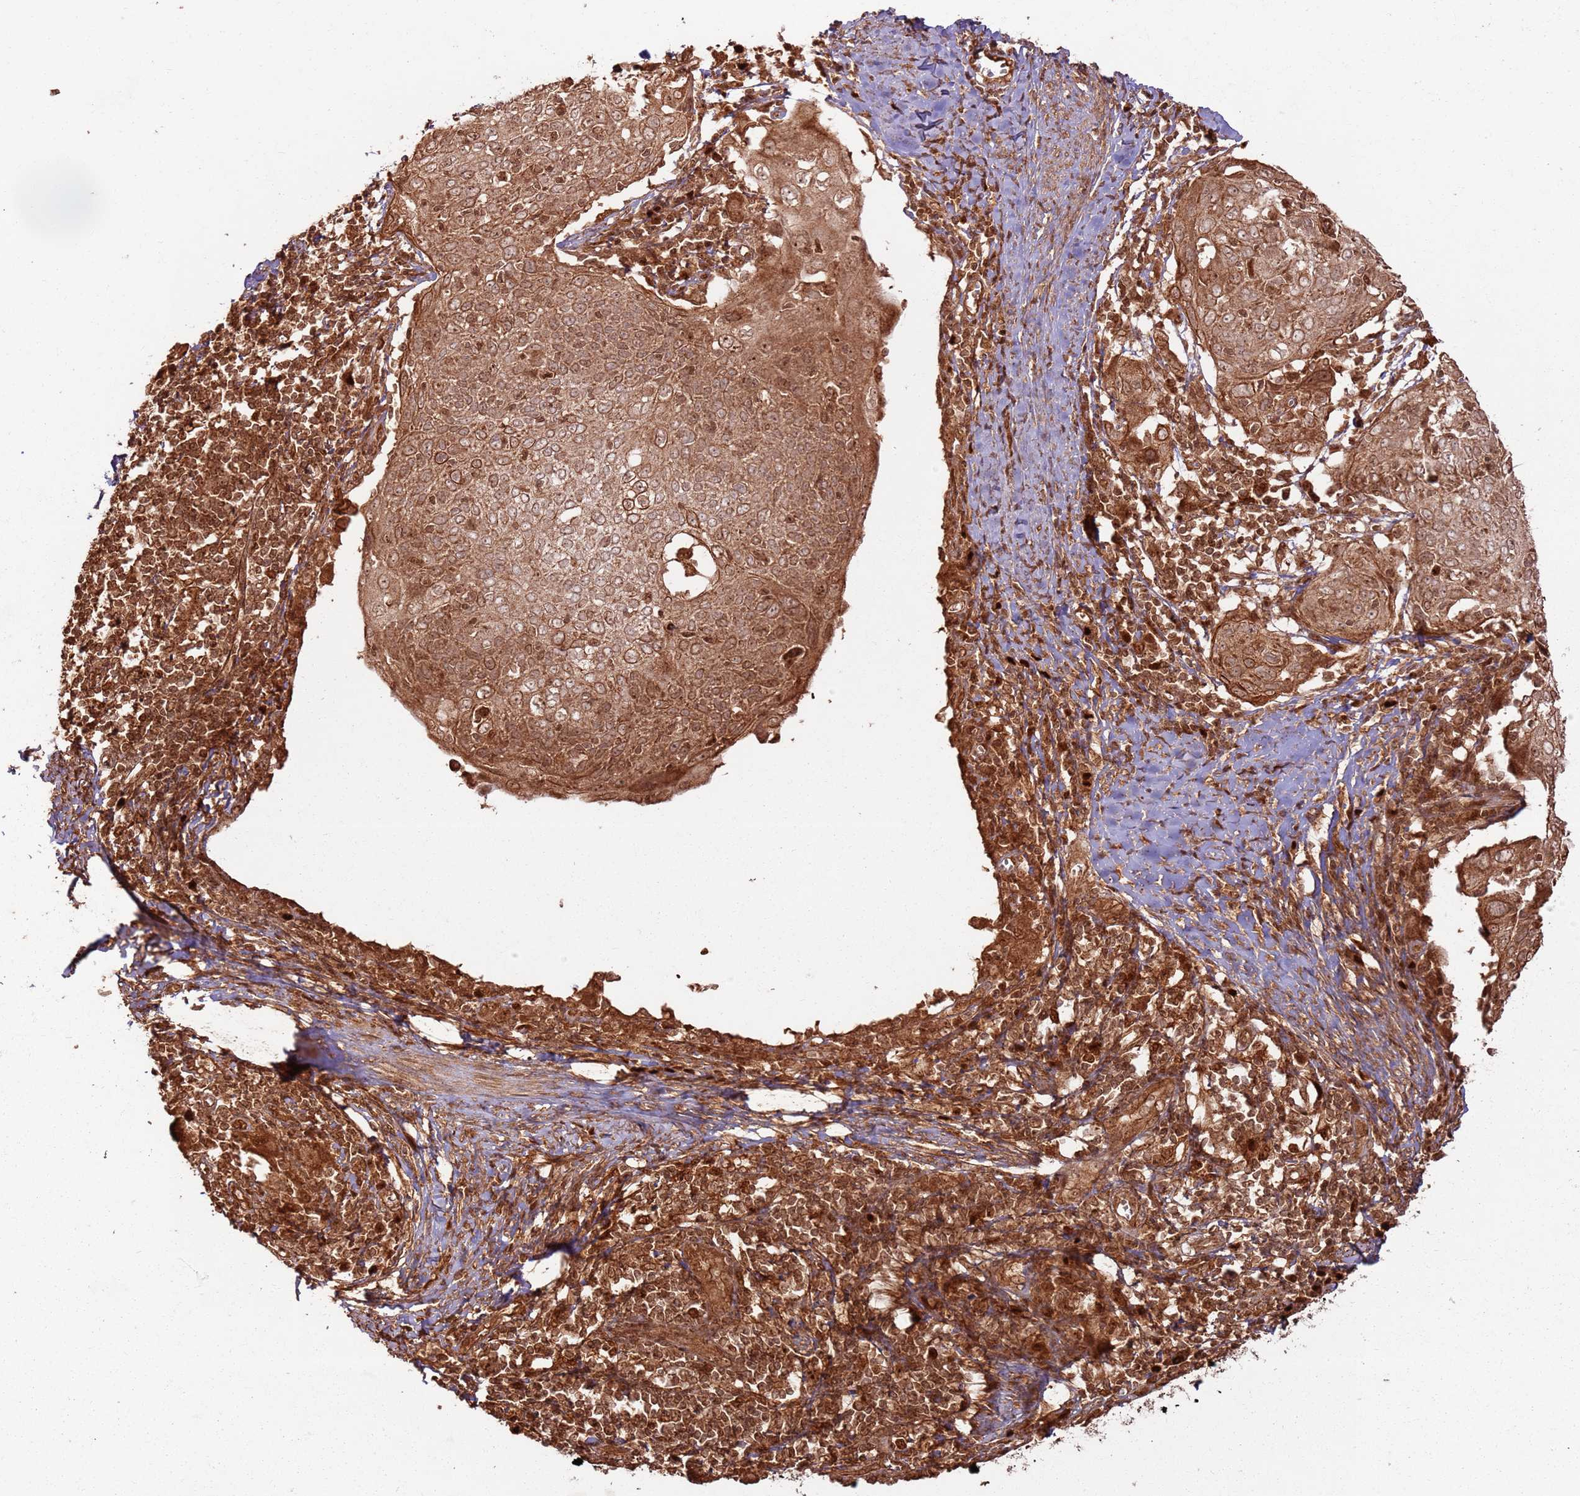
{"staining": {"intensity": "moderate", "quantity": ">75%", "location": "cytoplasmic/membranous,nuclear"}, "tissue": "cervical cancer", "cell_type": "Tumor cells", "image_type": "cancer", "snomed": [{"axis": "morphology", "description": "Squamous cell carcinoma, NOS"}, {"axis": "topography", "description": "Cervix"}], "caption": "Tumor cells show medium levels of moderate cytoplasmic/membranous and nuclear staining in approximately >75% of cells in cervical squamous cell carcinoma. Immunohistochemistry stains the protein of interest in brown and the nuclei are stained blue.", "gene": "TBC1D13", "patient": {"sex": "female", "age": 67}}